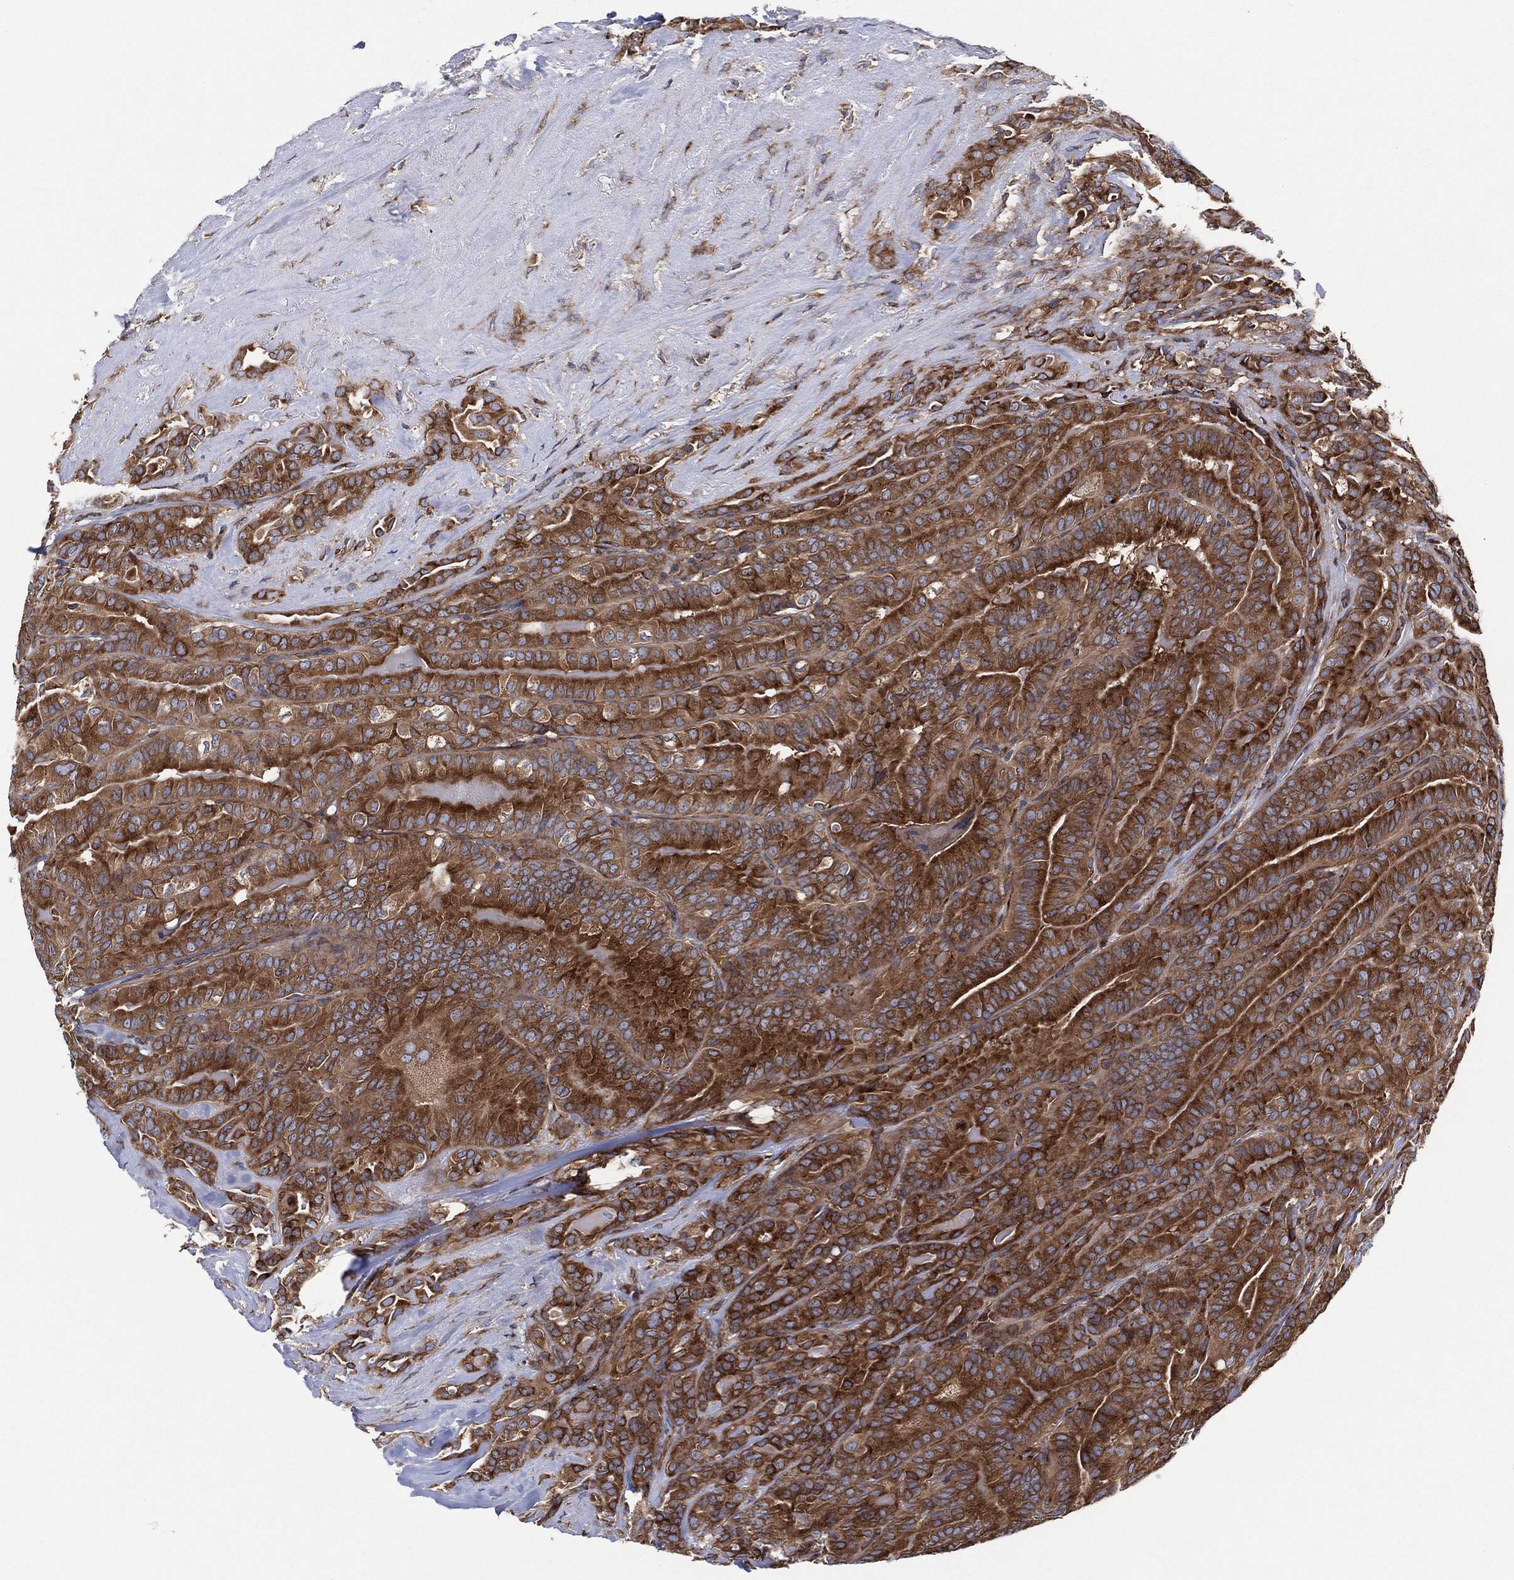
{"staining": {"intensity": "strong", "quantity": "25%-75%", "location": "cytoplasmic/membranous"}, "tissue": "thyroid cancer", "cell_type": "Tumor cells", "image_type": "cancer", "snomed": [{"axis": "morphology", "description": "Papillary adenocarcinoma, NOS"}, {"axis": "topography", "description": "Thyroid gland"}], "caption": "Human thyroid cancer stained with a protein marker demonstrates strong staining in tumor cells.", "gene": "EIF2S2", "patient": {"sex": "male", "age": 61}}